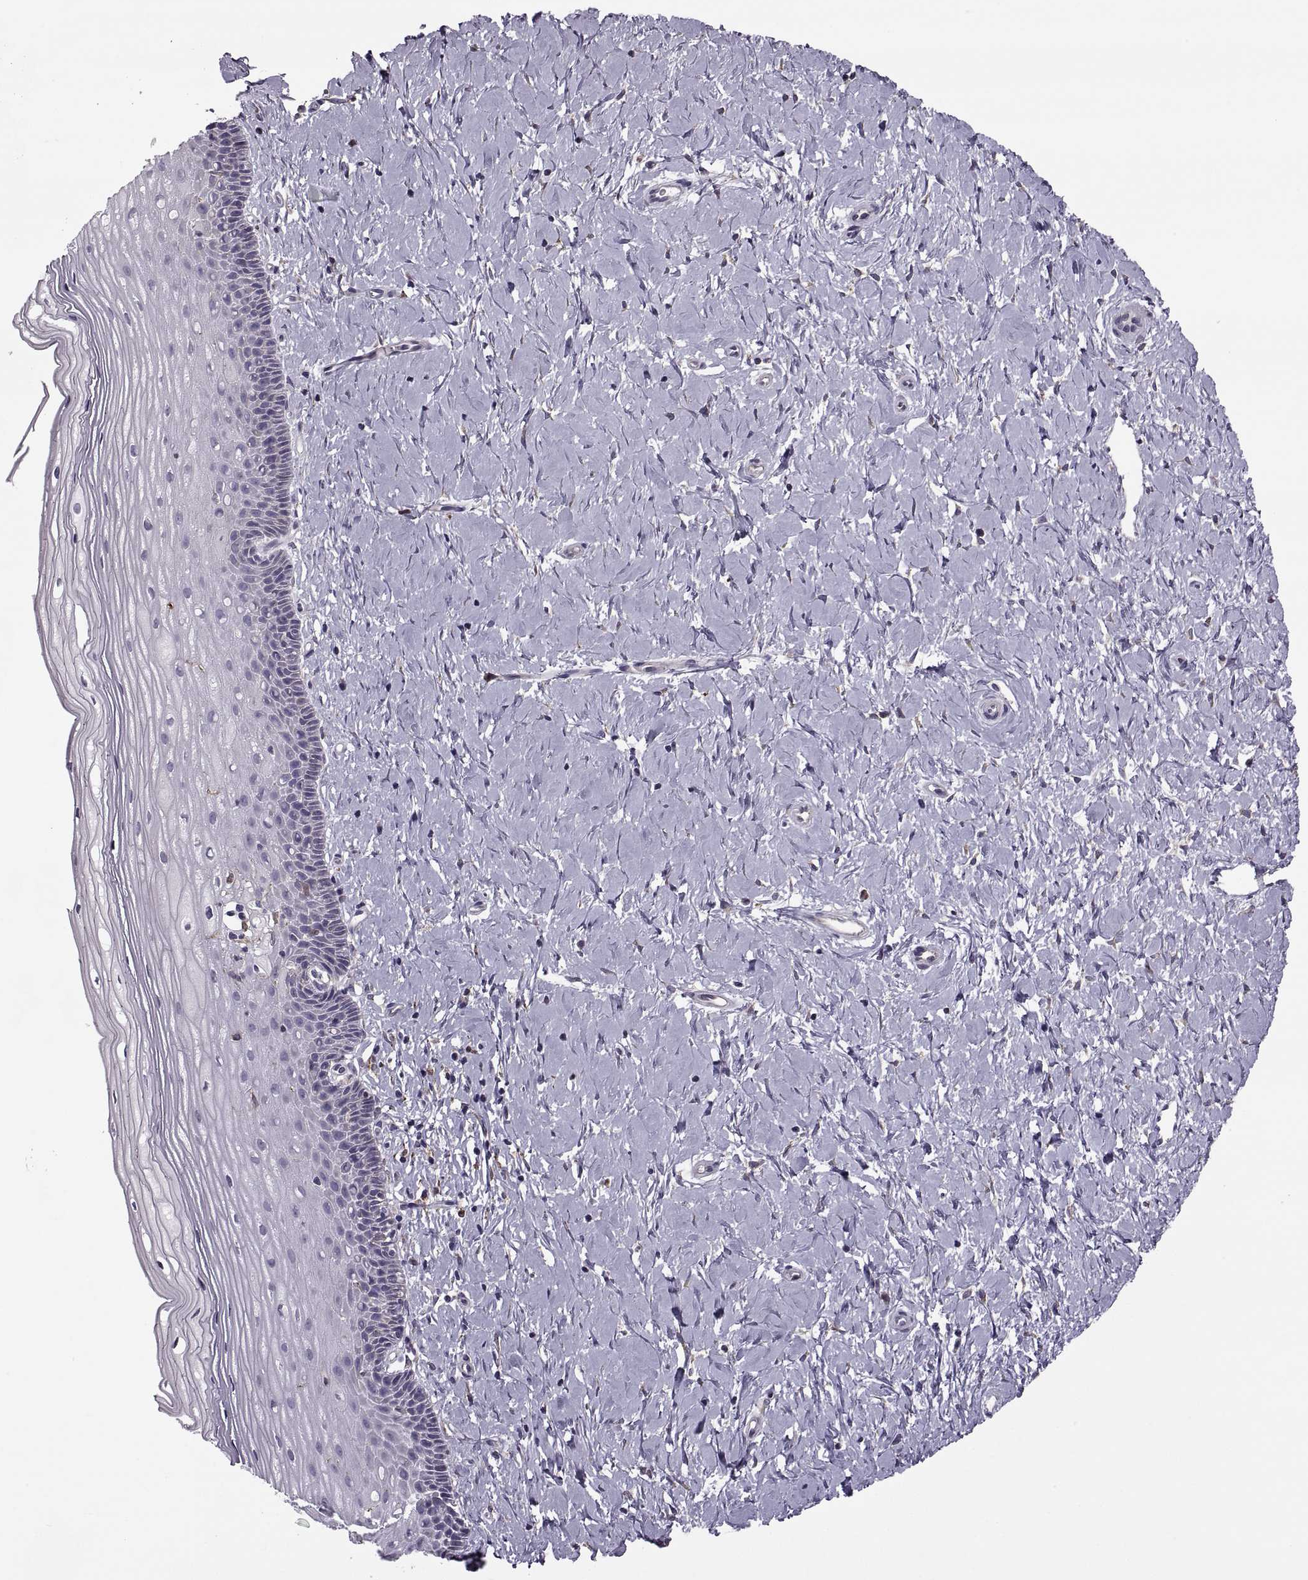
{"staining": {"intensity": "weak", "quantity": "25%-75%", "location": "cytoplasmic/membranous"}, "tissue": "cervix", "cell_type": "Glandular cells", "image_type": "normal", "snomed": [{"axis": "morphology", "description": "Normal tissue, NOS"}, {"axis": "topography", "description": "Cervix"}], "caption": "An immunohistochemistry micrograph of unremarkable tissue is shown. Protein staining in brown labels weak cytoplasmic/membranous positivity in cervix within glandular cells. (Stains: DAB (3,3'-diaminobenzidine) in brown, nuclei in blue, Microscopy: brightfield microscopy at high magnification).", "gene": "LETM2", "patient": {"sex": "female", "age": 37}}